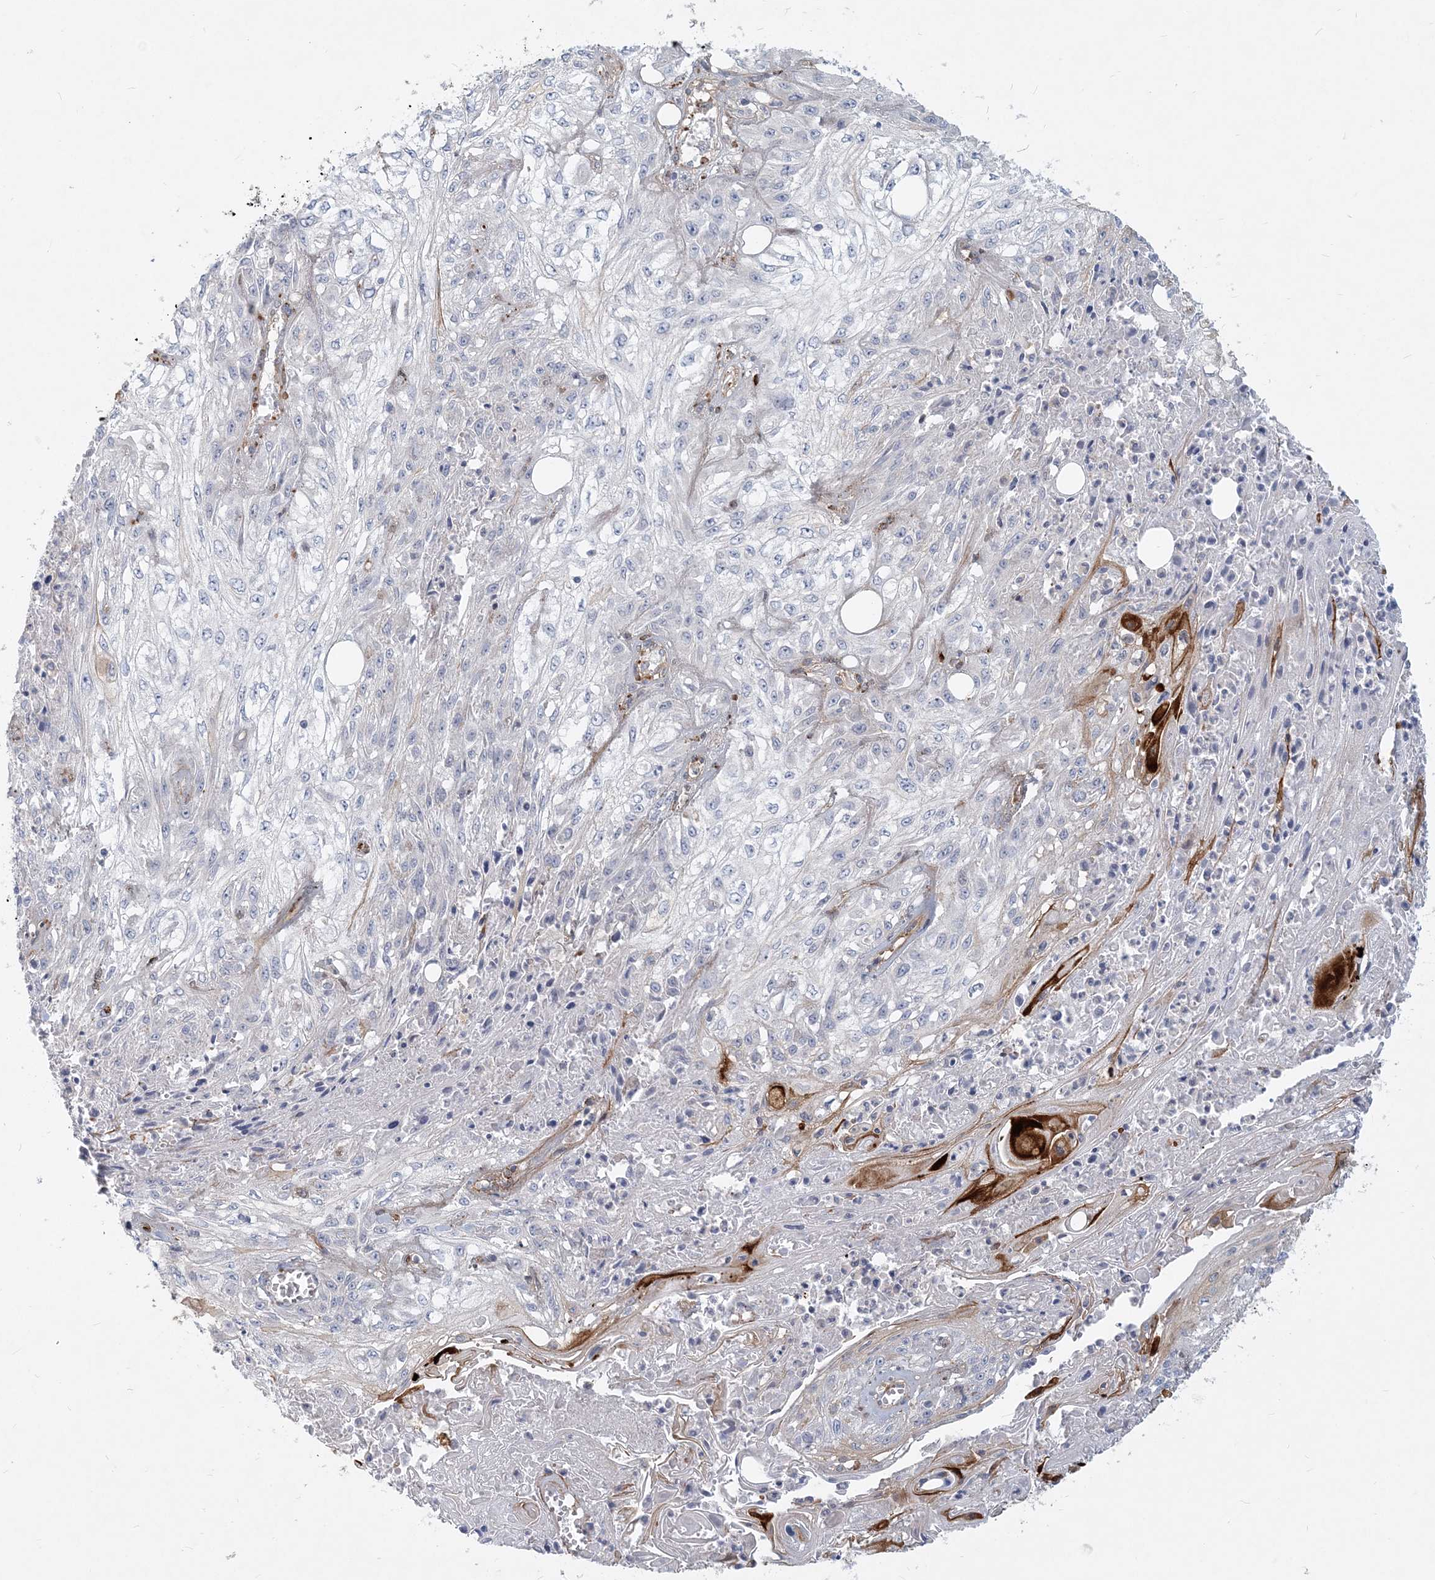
{"staining": {"intensity": "negative", "quantity": "none", "location": "none"}, "tissue": "skin cancer", "cell_type": "Tumor cells", "image_type": "cancer", "snomed": [{"axis": "morphology", "description": "Squamous cell carcinoma, NOS"}, {"axis": "morphology", "description": "Squamous cell carcinoma, metastatic, NOS"}, {"axis": "topography", "description": "Skin"}, {"axis": "topography", "description": "Lymph node"}], "caption": "A high-resolution micrograph shows immunohistochemistry staining of skin squamous cell carcinoma, which reveals no significant positivity in tumor cells.", "gene": "GMPPA", "patient": {"sex": "male", "age": 75}}